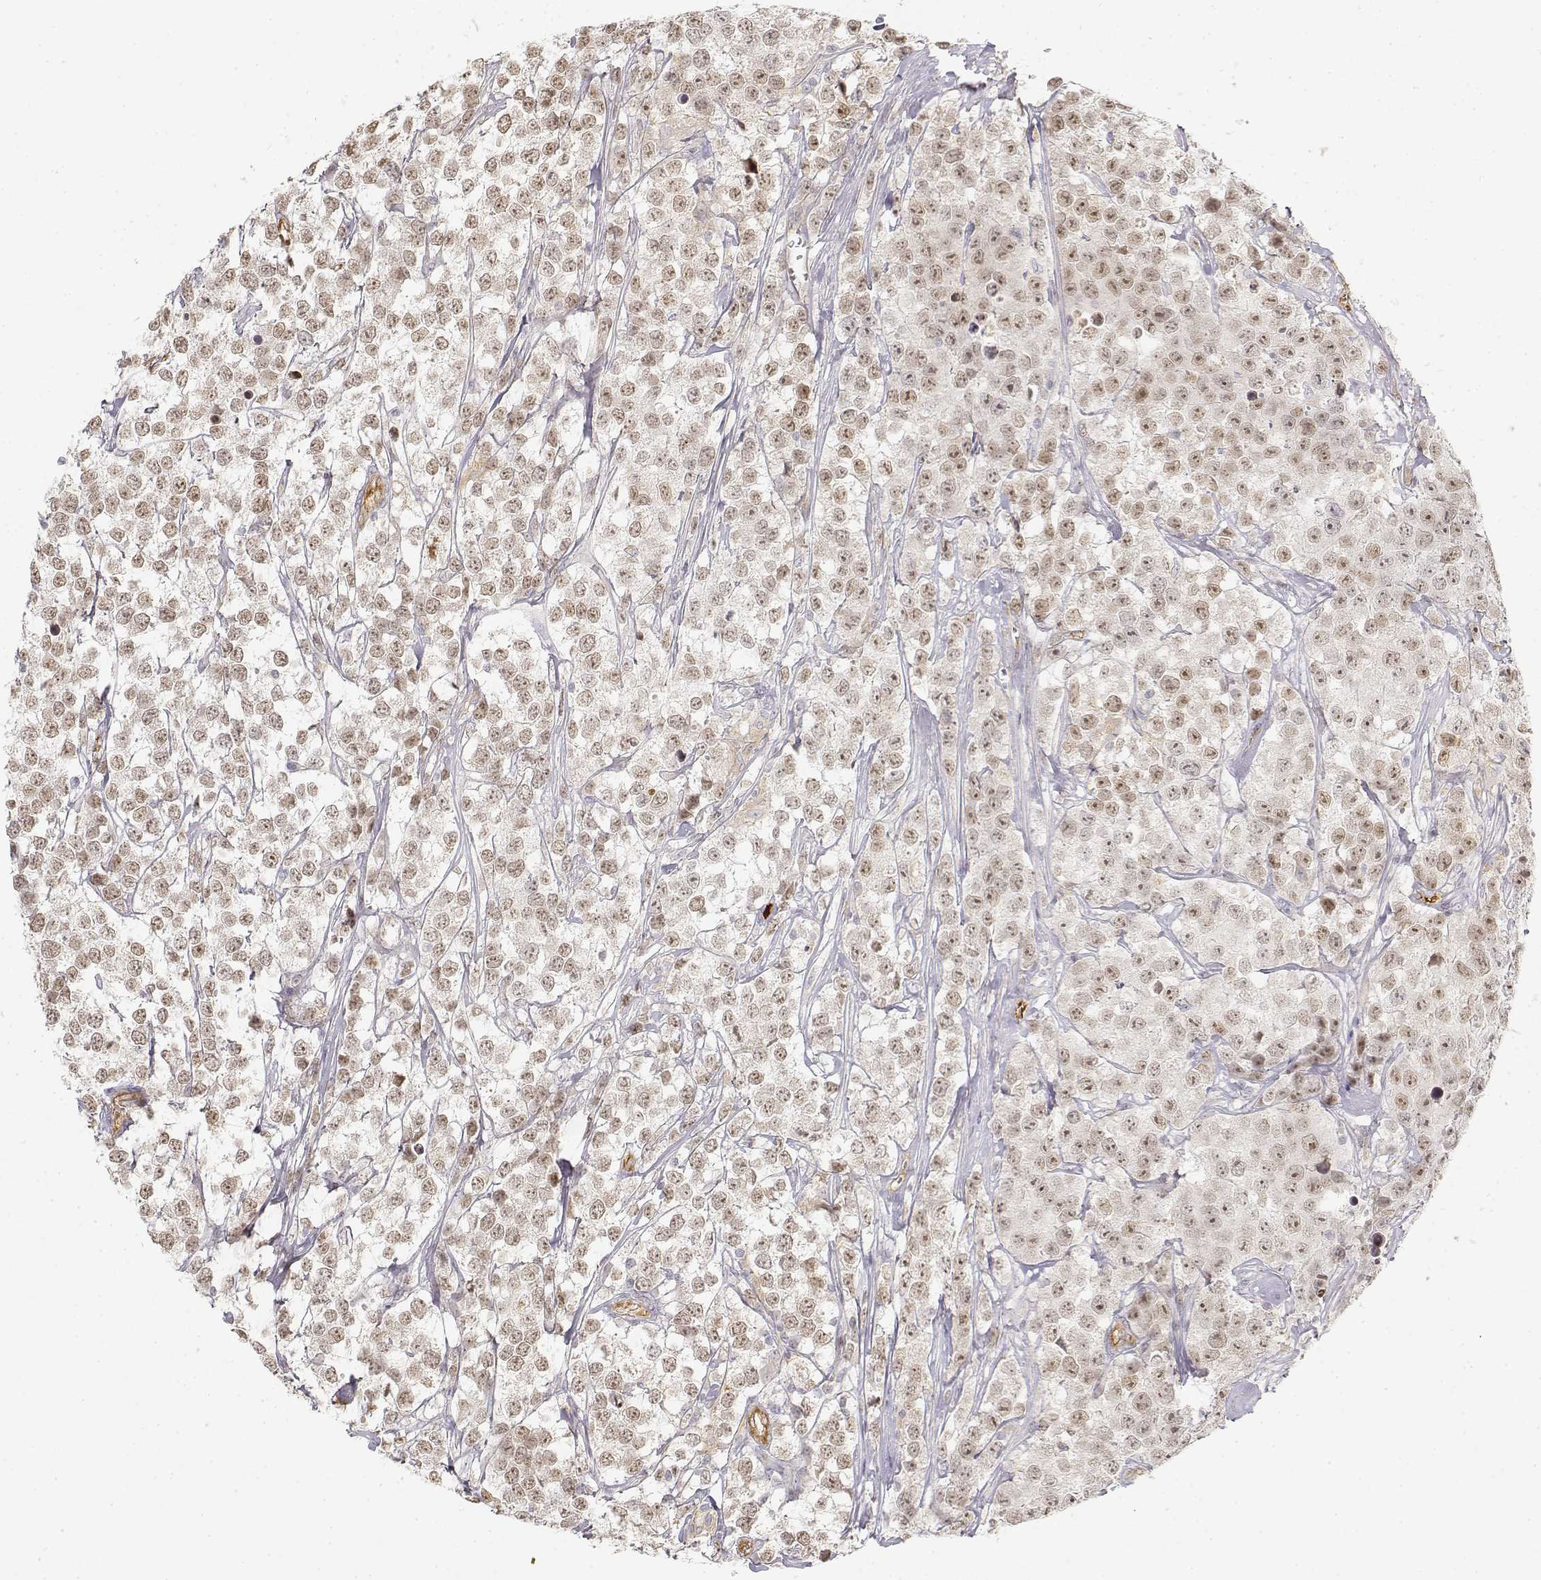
{"staining": {"intensity": "weak", "quantity": ">75%", "location": "nuclear"}, "tissue": "testis cancer", "cell_type": "Tumor cells", "image_type": "cancer", "snomed": [{"axis": "morphology", "description": "Seminoma, NOS"}, {"axis": "topography", "description": "Testis"}], "caption": "This is an image of IHC staining of testis cancer (seminoma), which shows weak staining in the nuclear of tumor cells.", "gene": "GLIPR1L2", "patient": {"sex": "male", "age": 59}}